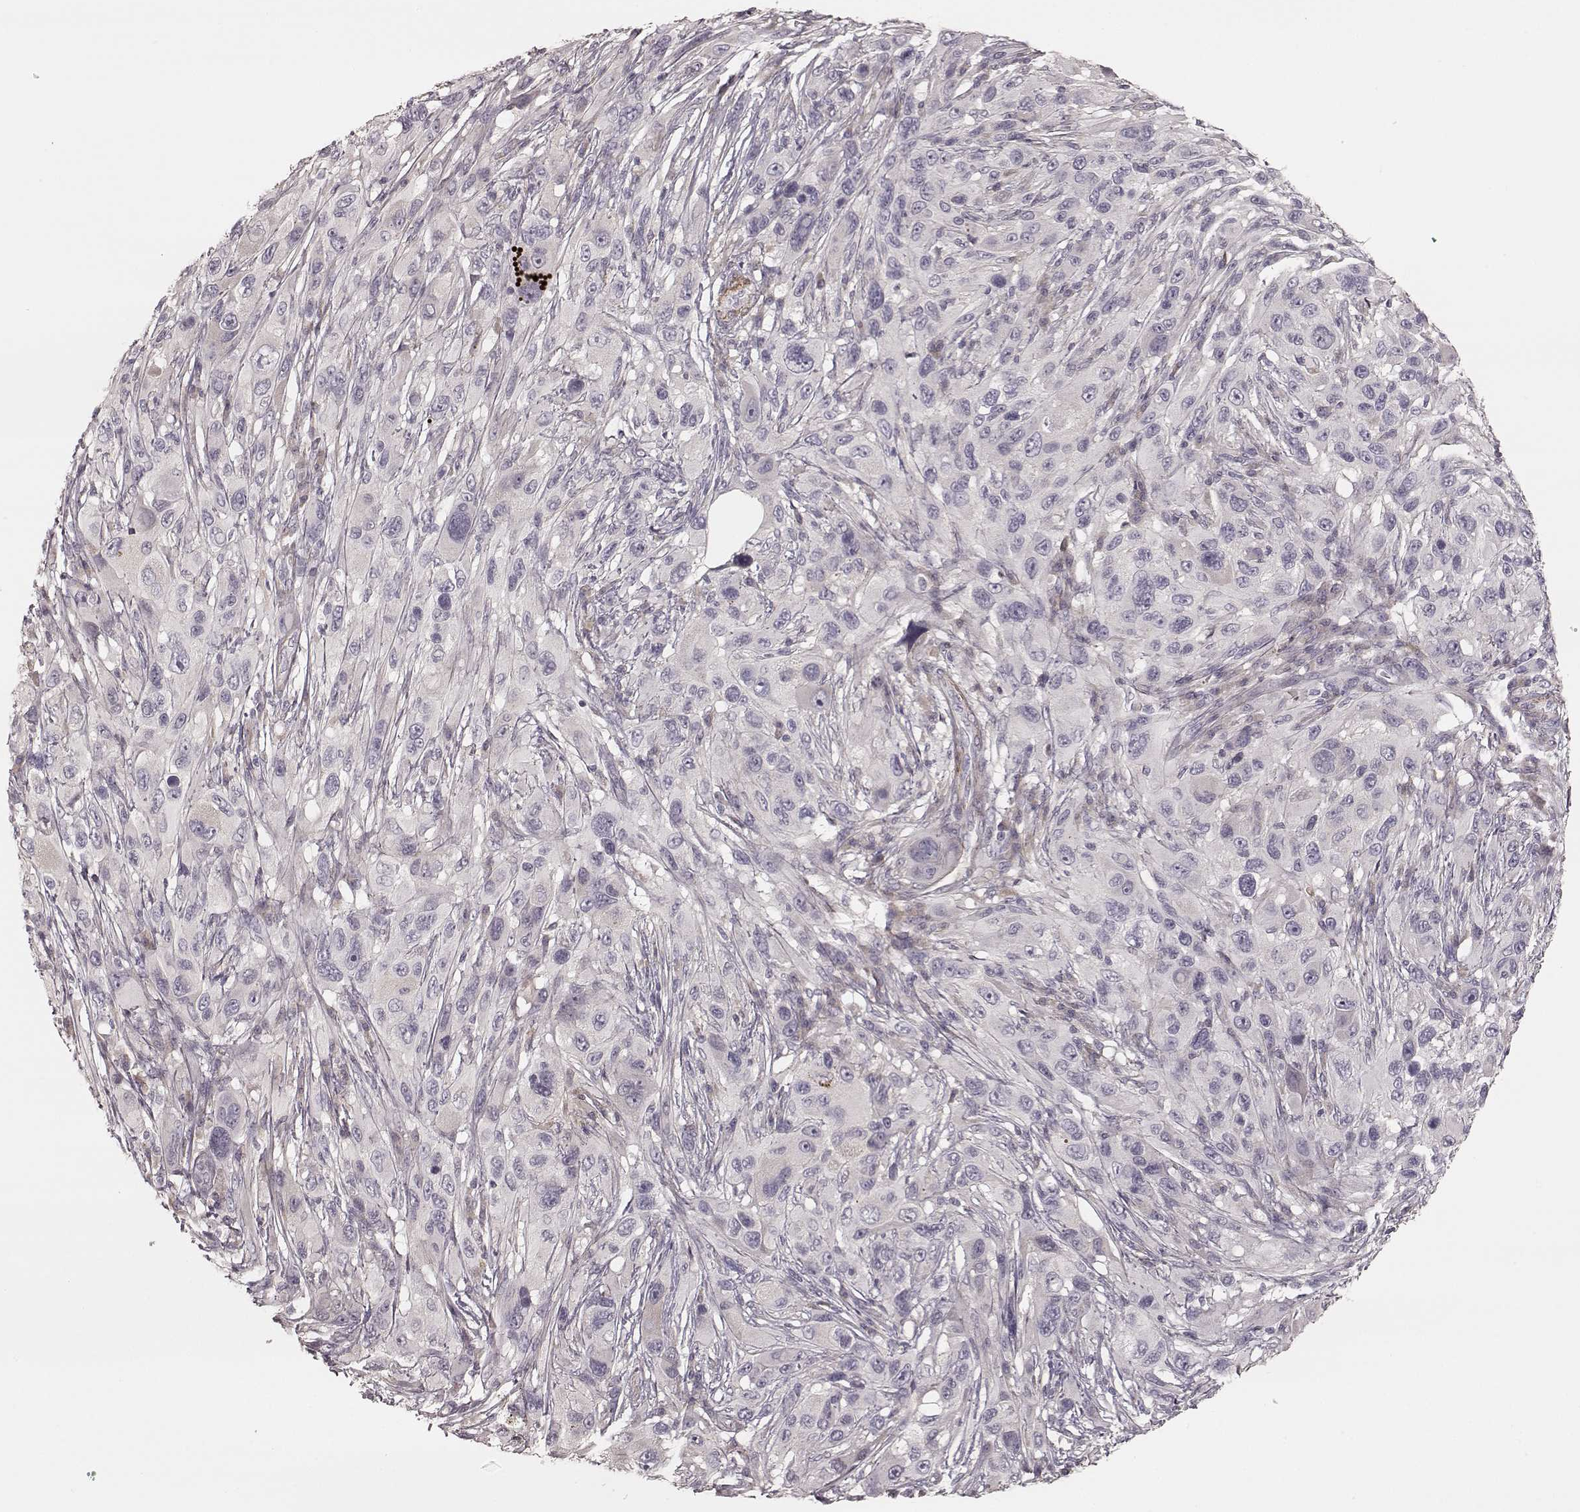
{"staining": {"intensity": "negative", "quantity": "none", "location": "none"}, "tissue": "melanoma", "cell_type": "Tumor cells", "image_type": "cancer", "snomed": [{"axis": "morphology", "description": "Malignant melanoma, NOS"}, {"axis": "topography", "description": "Skin"}], "caption": "Tumor cells are negative for brown protein staining in melanoma. The staining is performed using DAB (3,3'-diaminobenzidine) brown chromogen with nuclei counter-stained in using hematoxylin.", "gene": "KCNJ9", "patient": {"sex": "male", "age": 53}}